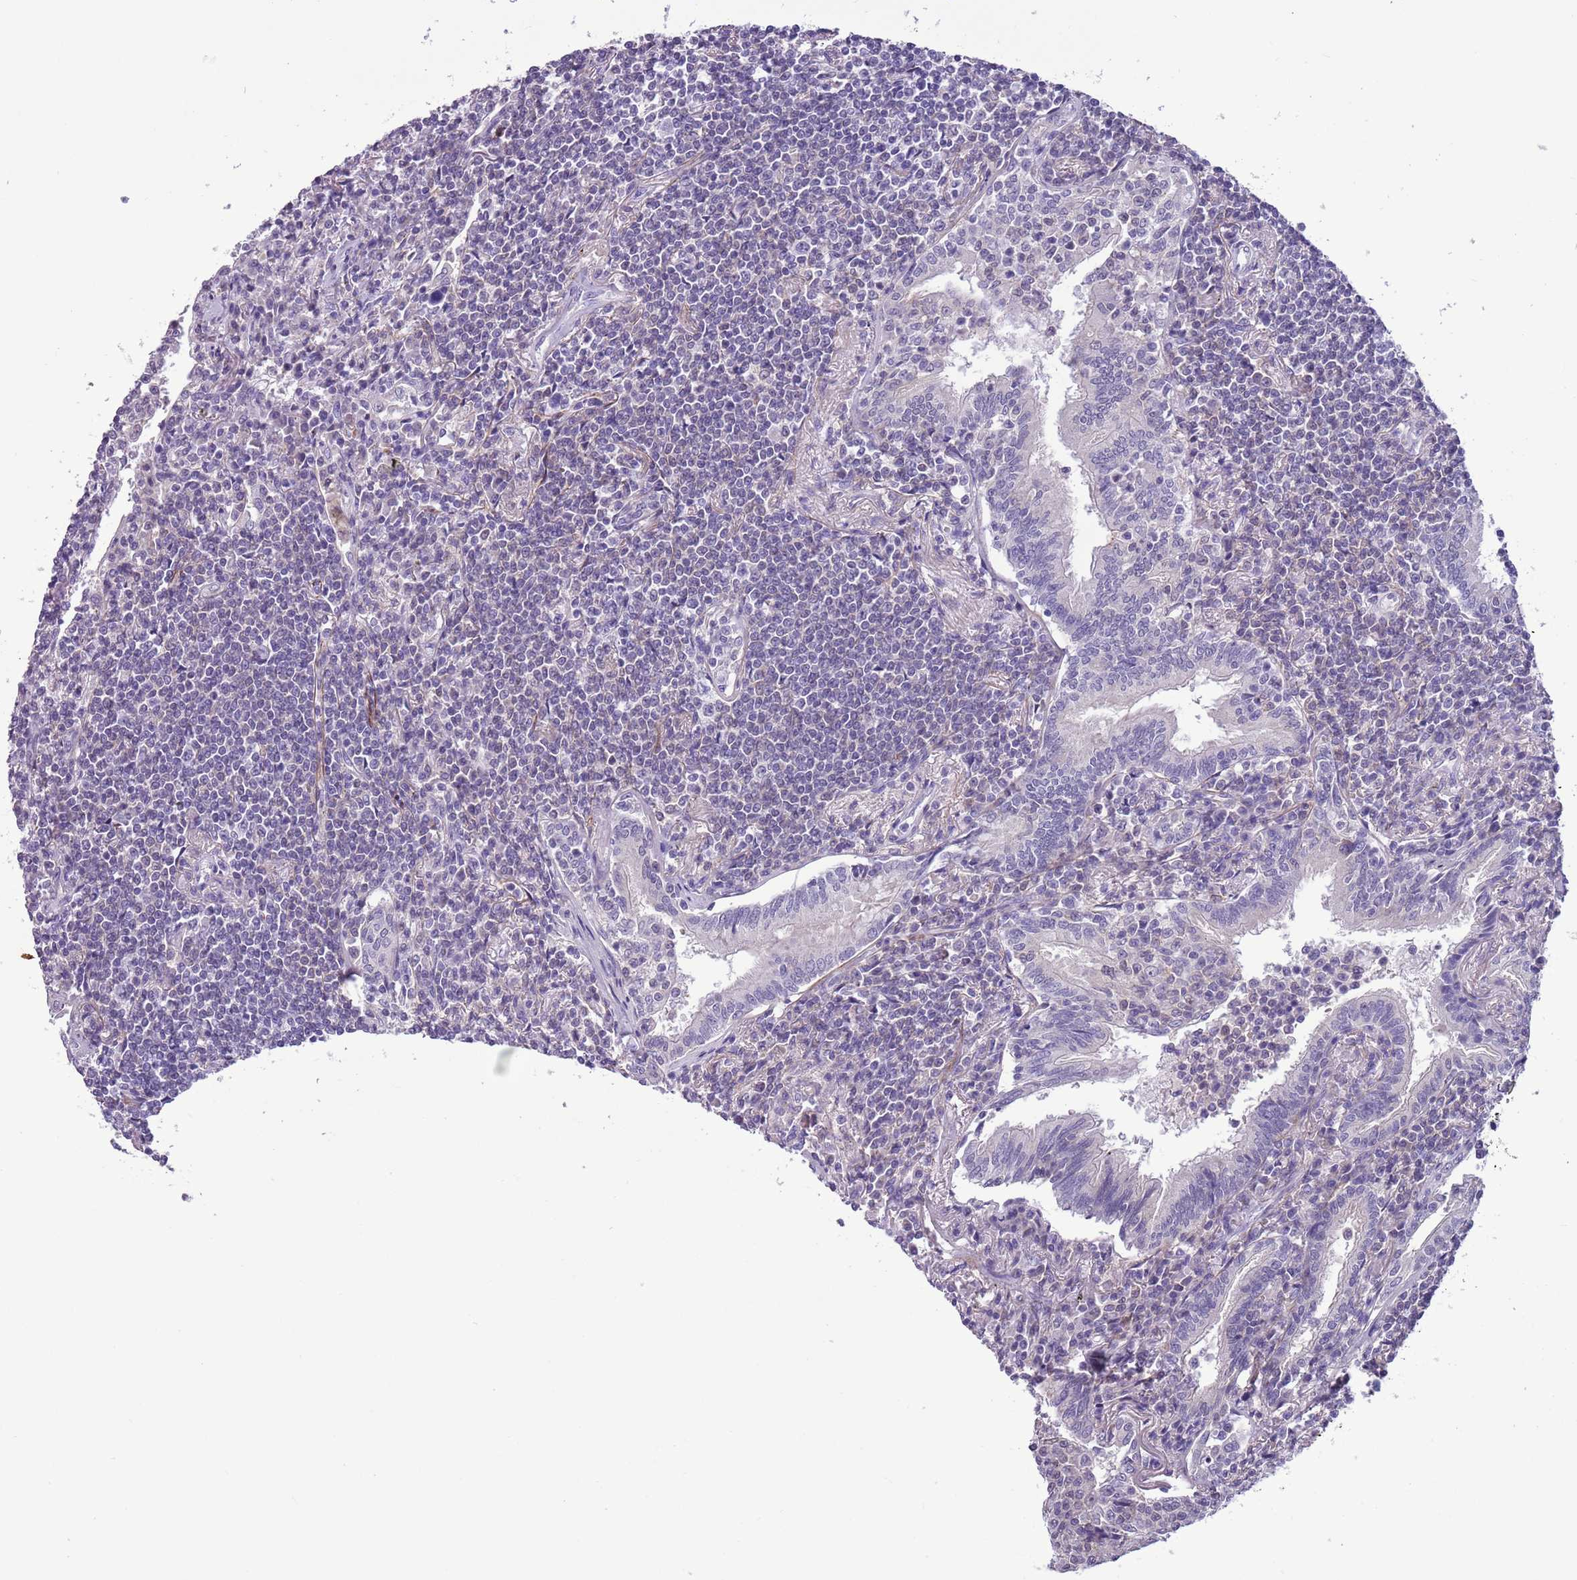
{"staining": {"intensity": "negative", "quantity": "none", "location": "none"}, "tissue": "lymphoma", "cell_type": "Tumor cells", "image_type": "cancer", "snomed": [{"axis": "morphology", "description": "Malignant lymphoma, non-Hodgkin's type, Low grade"}, {"axis": "topography", "description": "Lung"}], "caption": "DAB immunohistochemical staining of human lymphoma shows no significant positivity in tumor cells.", "gene": "PFKFB2", "patient": {"sex": "female", "age": 71}}